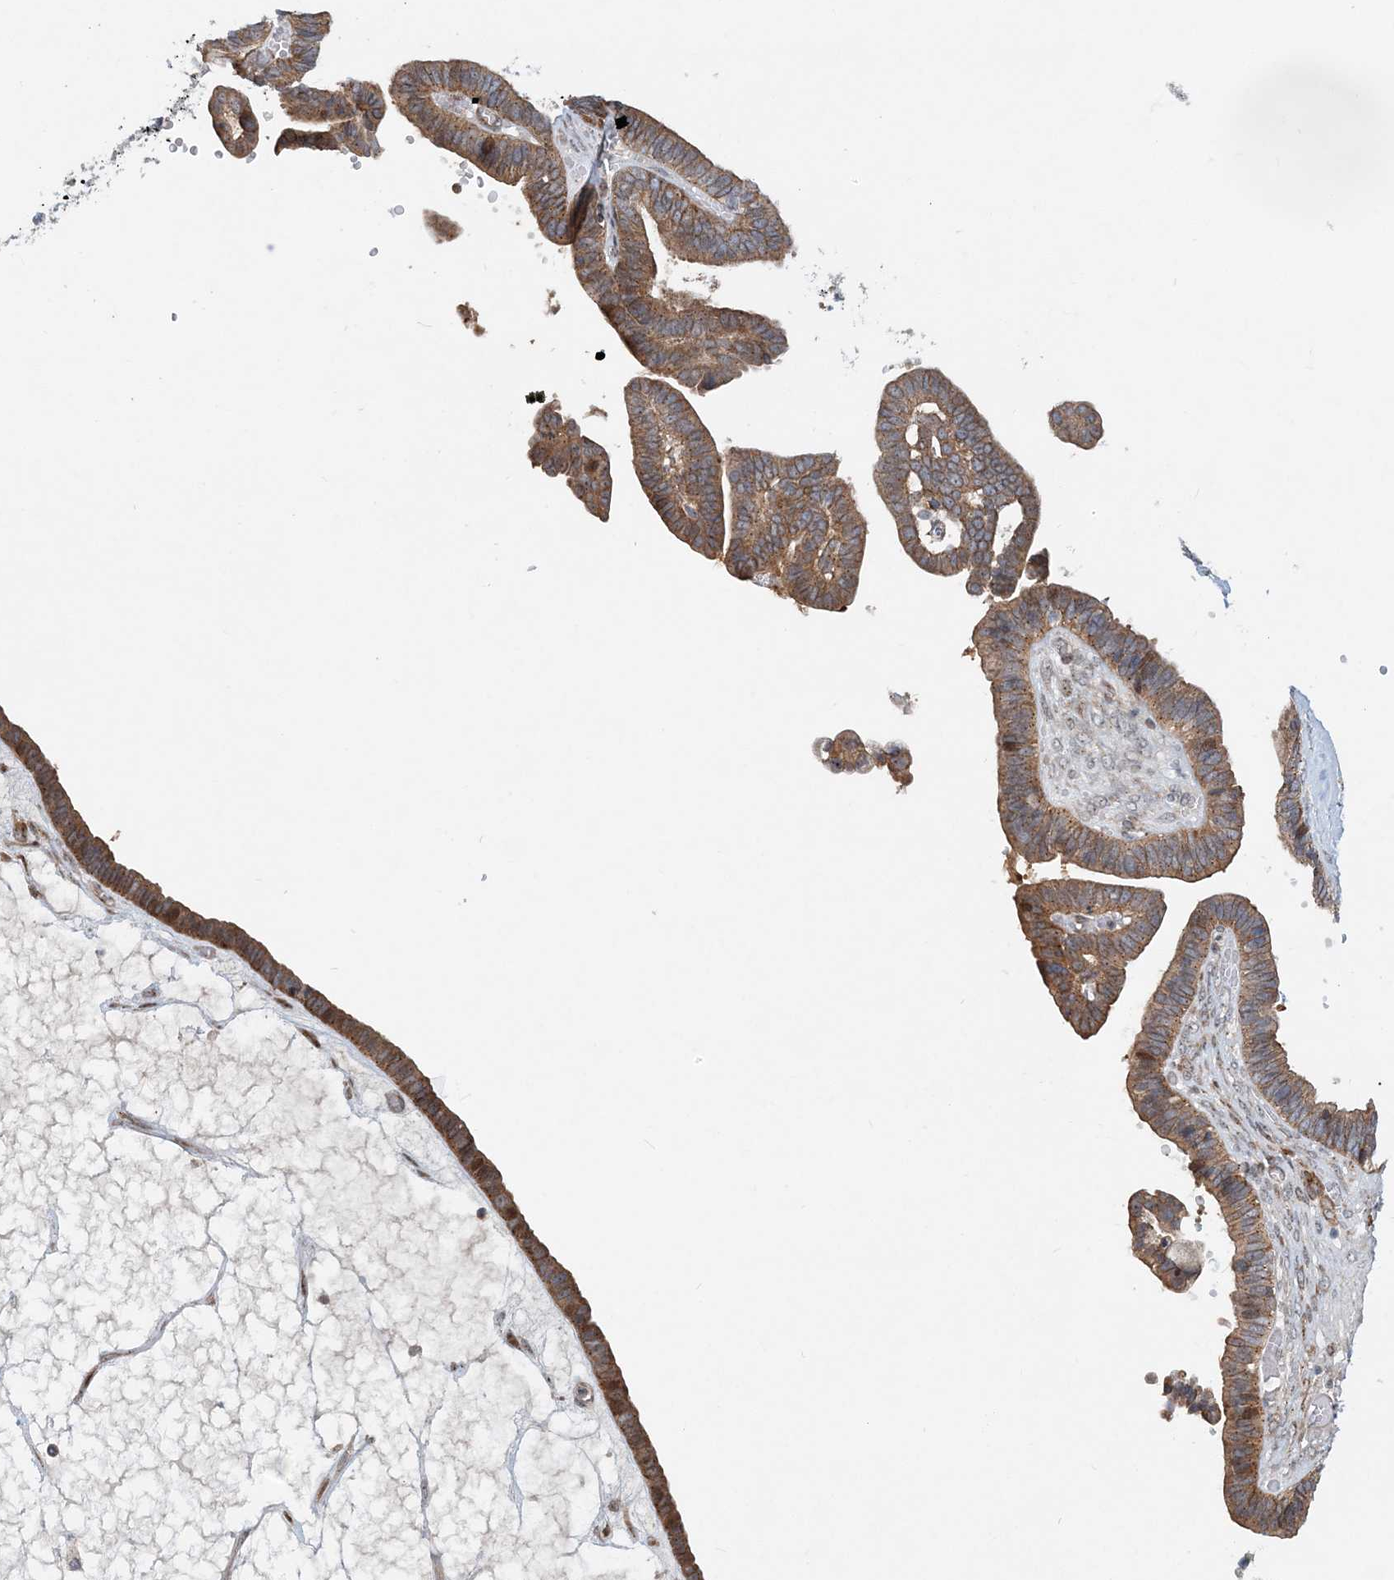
{"staining": {"intensity": "moderate", "quantity": ">75%", "location": "cytoplasmic/membranous"}, "tissue": "ovarian cancer", "cell_type": "Tumor cells", "image_type": "cancer", "snomed": [{"axis": "morphology", "description": "Cystadenocarcinoma, serous, NOS"}, {"axis": "topography", "description": "Ovary"}], "caption": "Immunohistochemistry (IHC) of human ovarian serous cystadenocarcinoma displays medium levels of moderate cytoplasmic/membranous expression in about >75% of tumor cells.", "gene": "CXXC5", "patient": {"sex": "female", "age": 56}}